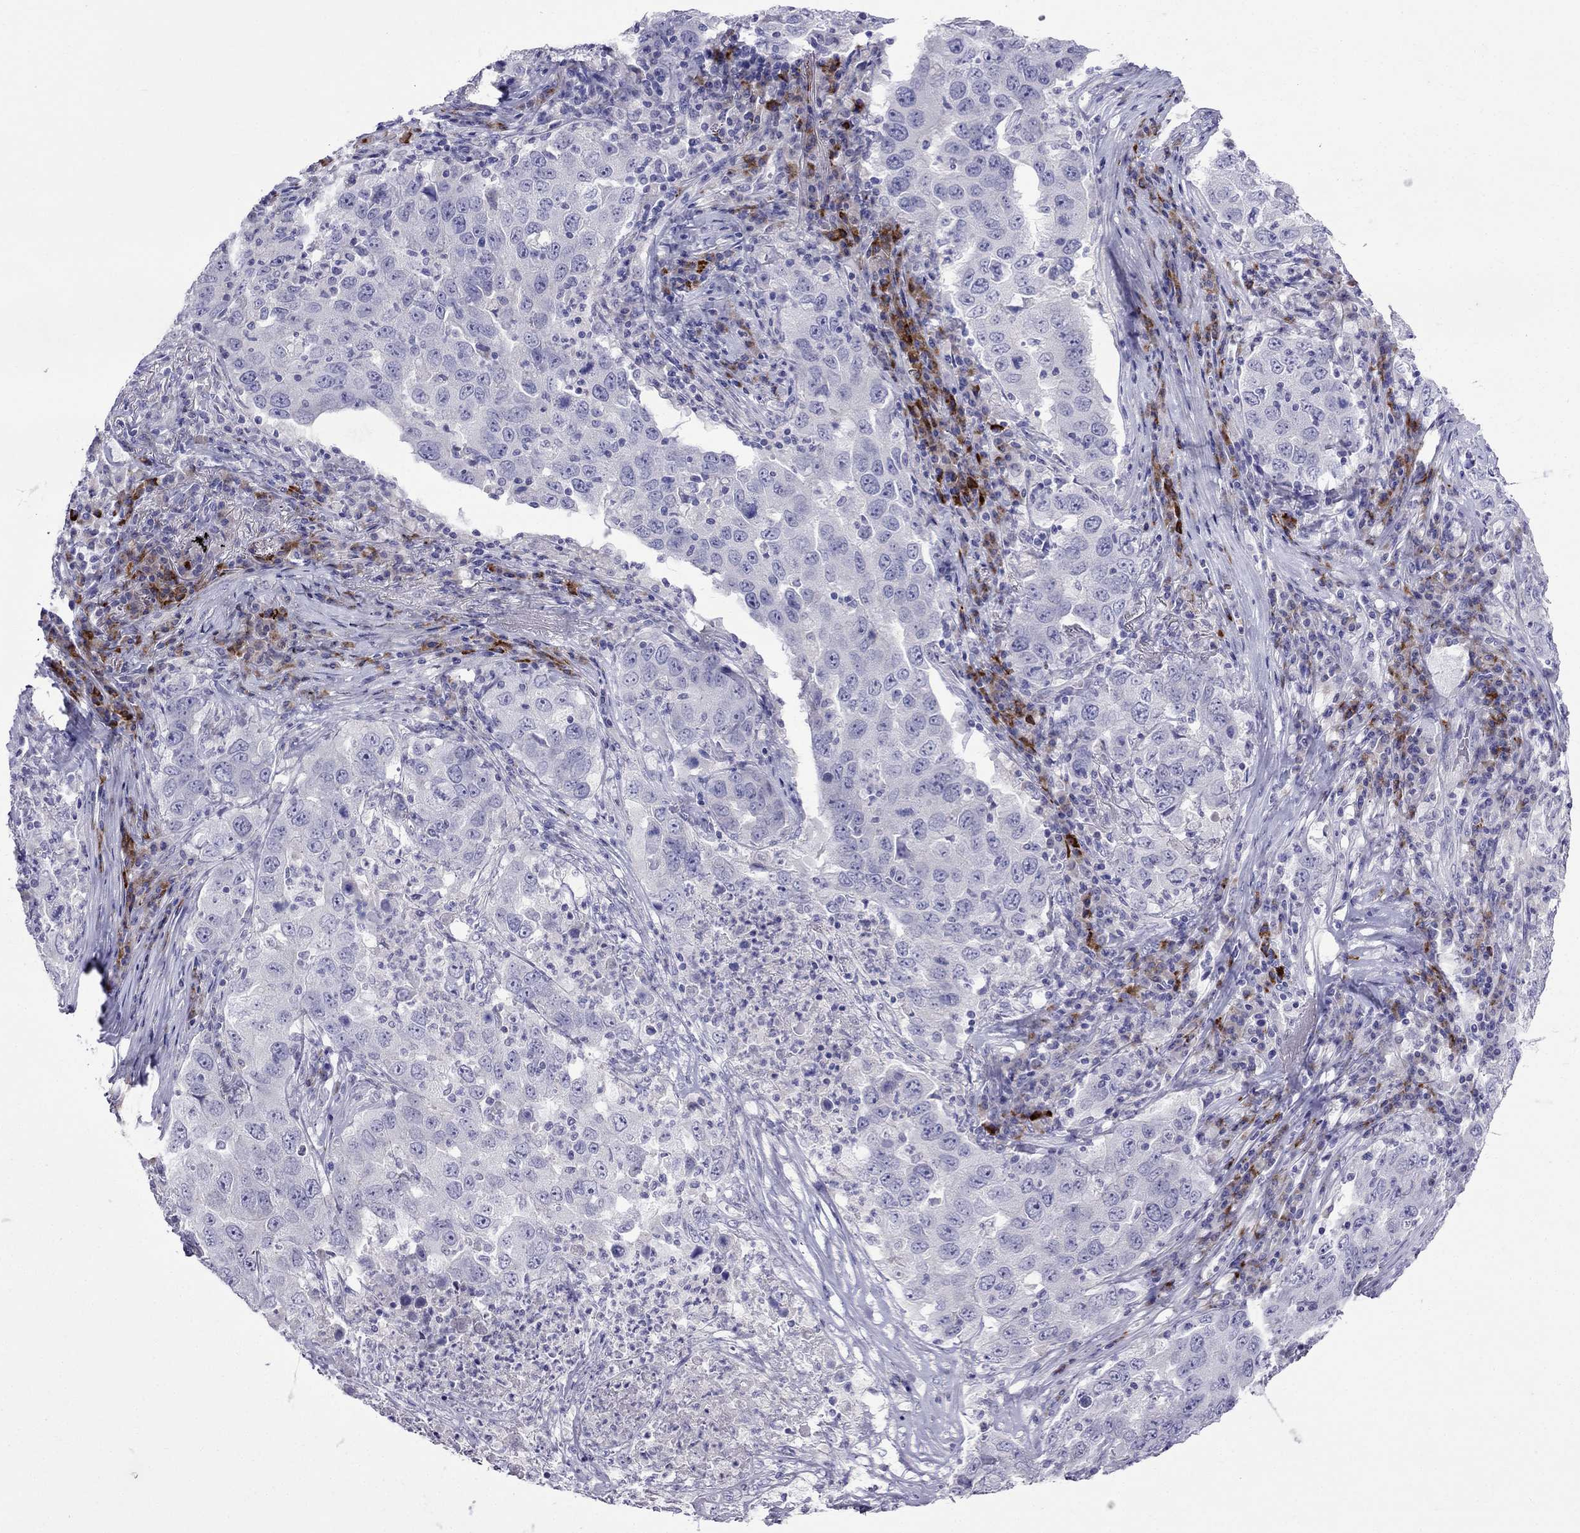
{"staining": {"intensity": "negative", "quantity": "none", "location": "none"}, "tissue": "lung cancer", "cell_type": "Tumor cells", "image_type": "cancer", "snomed": [{"axis": "morphology", "description": "Adenocarcinoma, NOS"}, {"axis": "topography", "description": "Lung"}], "caption": "Lung cancer (adenocarcinoma) was stained to show a protein in brown. There is no significant staining in tumor cells. (DAB (3,3'-diaminobenzidine) IHC, high magnification).", "gene": "PATE1", "patient": {"sex": "male", "age": 73}}